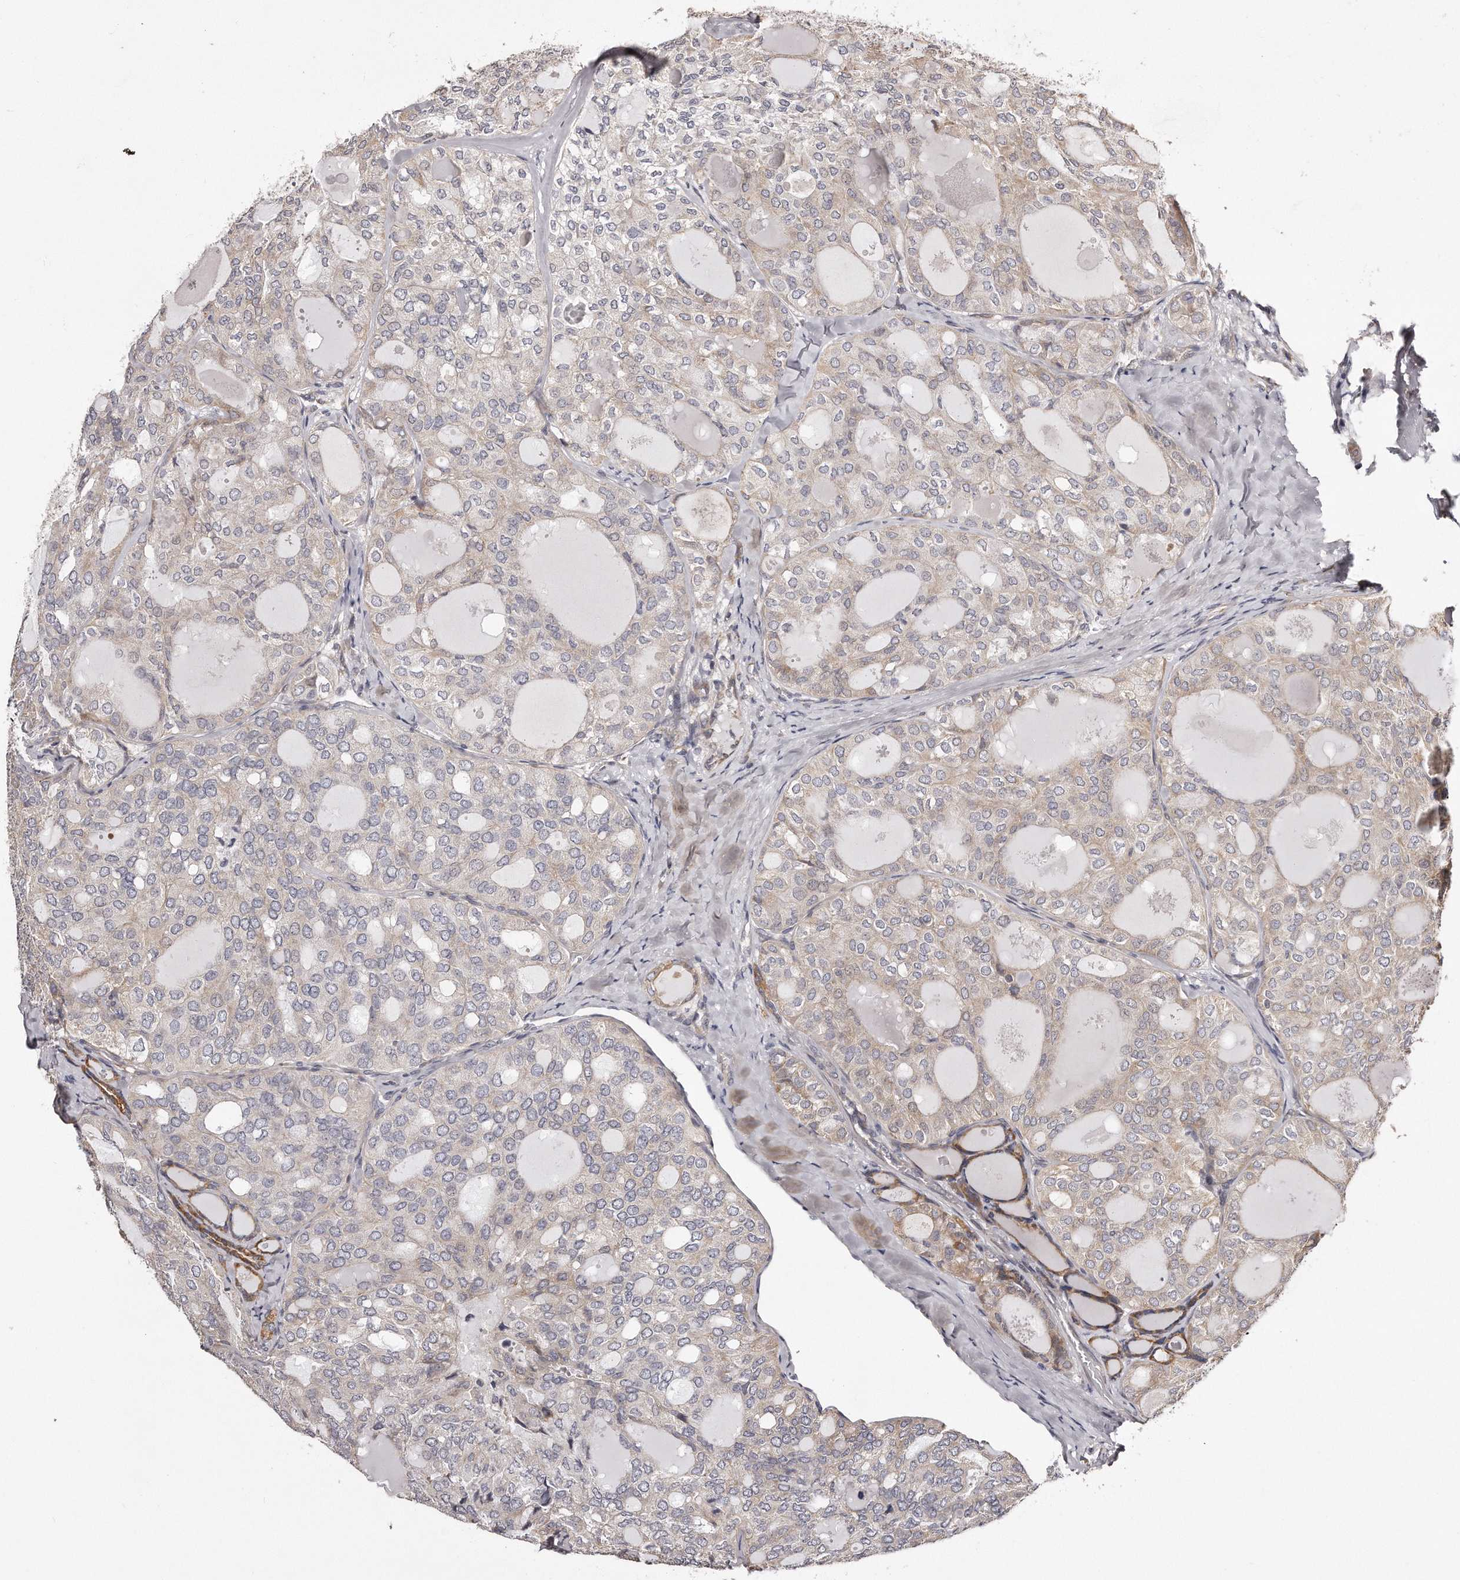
{"staining": {"intensity": "weak", "quantity": "<25%", "location": "cytoplasmic/membranous"}, "tissue": "thyroid cancer", "cell_type": "Tumor cells", "image_type": "cancer", "snomed": [{"axis": "morphology", "description": "Follicular adenoma carcinoma, NOS"}, {"axis": "topography", "description": "Thyroid gland"}], "caption": "Immunohistochemistry (IHC) of human thyroid follicular adenoma carcinoma exhibits no expression in tumor cells.", "gene": "TRAPPC14", "patient": {"sex": "male", "age": 75}}